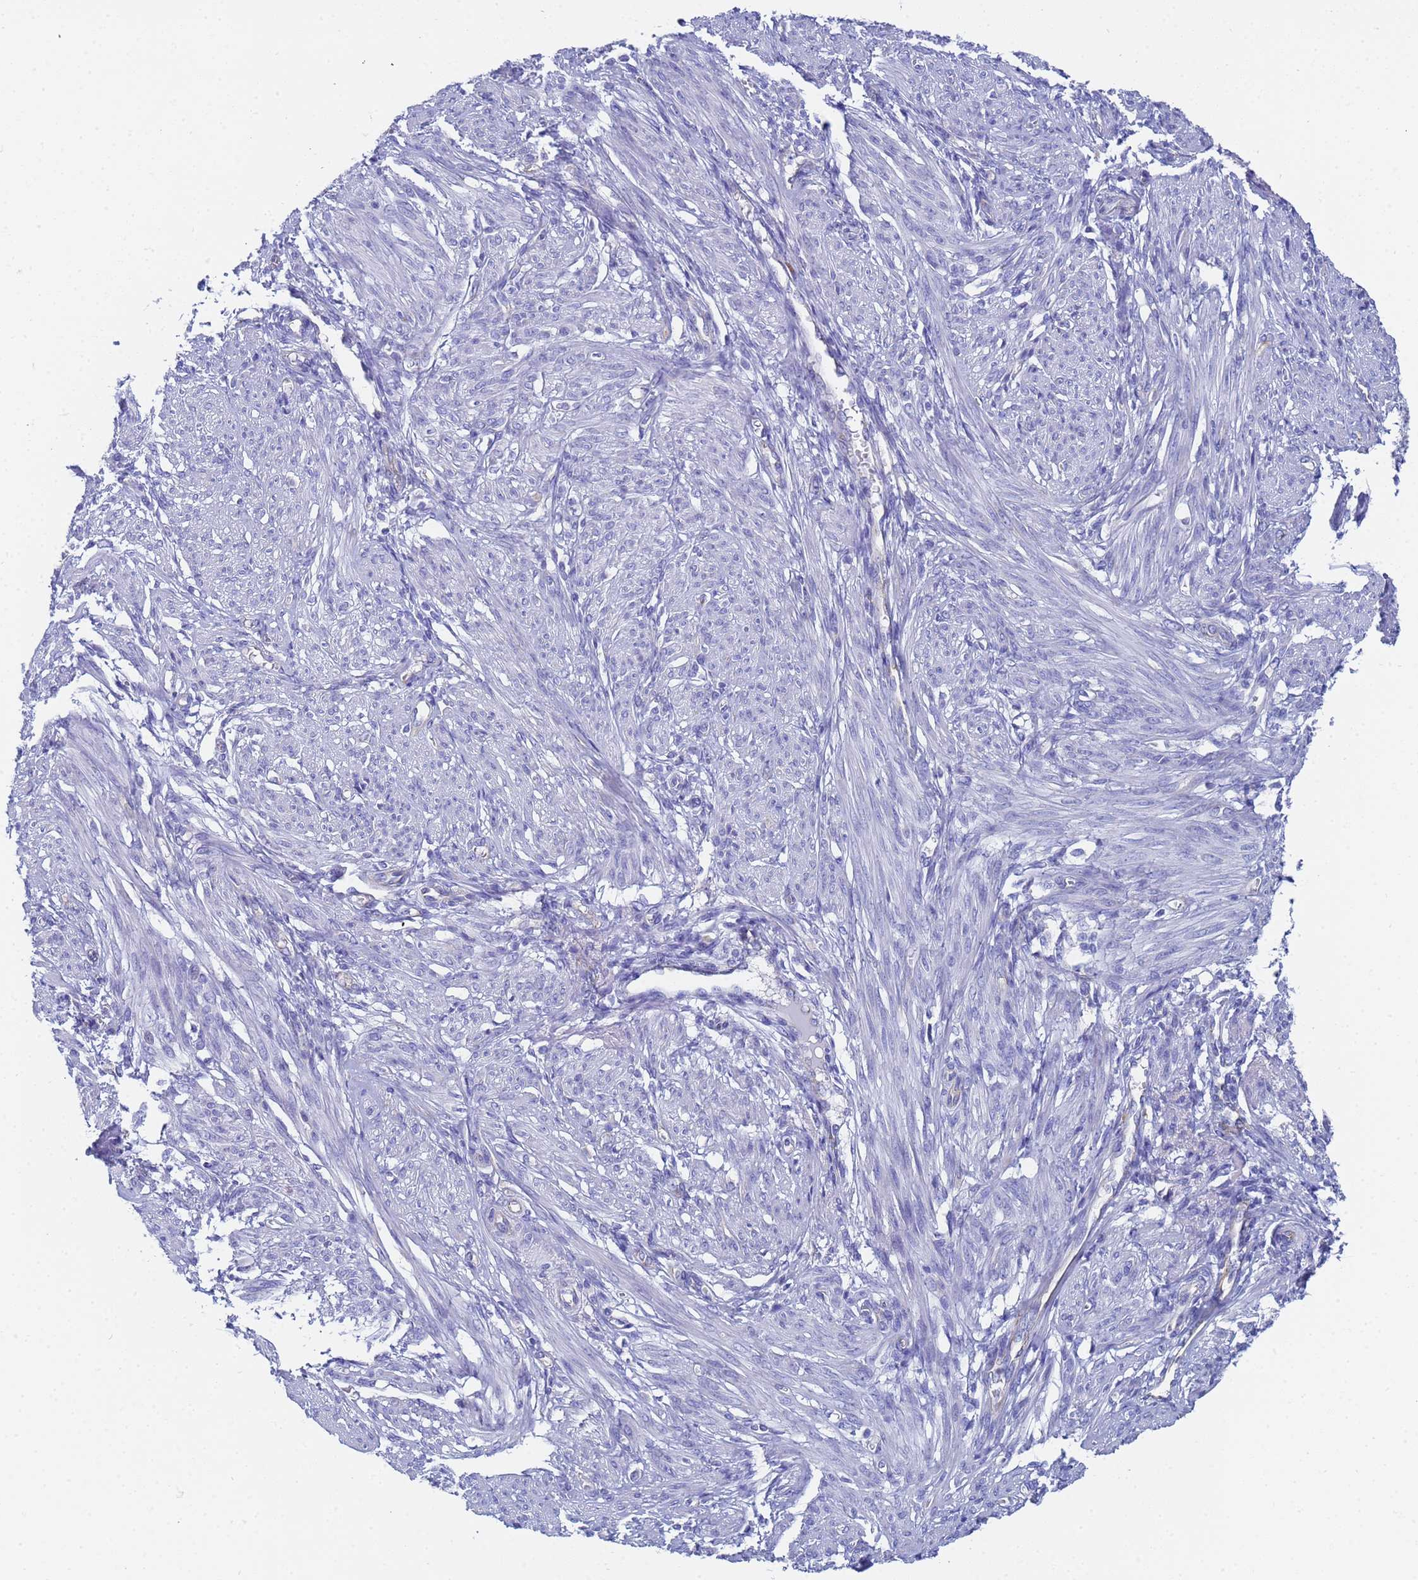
{"staining": {"intensity": "negative", "quantity": "none", "location": "none"}, "tissue": "smooth muscle", "cell_type": "Smooth muscle cells", "image_type": "normal", "snomed": [{"axis": "morphology", "description": "Normal tissue, NOS"}, {"axis": "topography", "description": "Smooth muscle"}], "caption": "Immunohistochemical staining of unremarkable human smooth muscle exhibits no significant staining in smooth muscle cells.", "gene": "TM4SF4", "patient": {"sex": "female", "age": 39}}